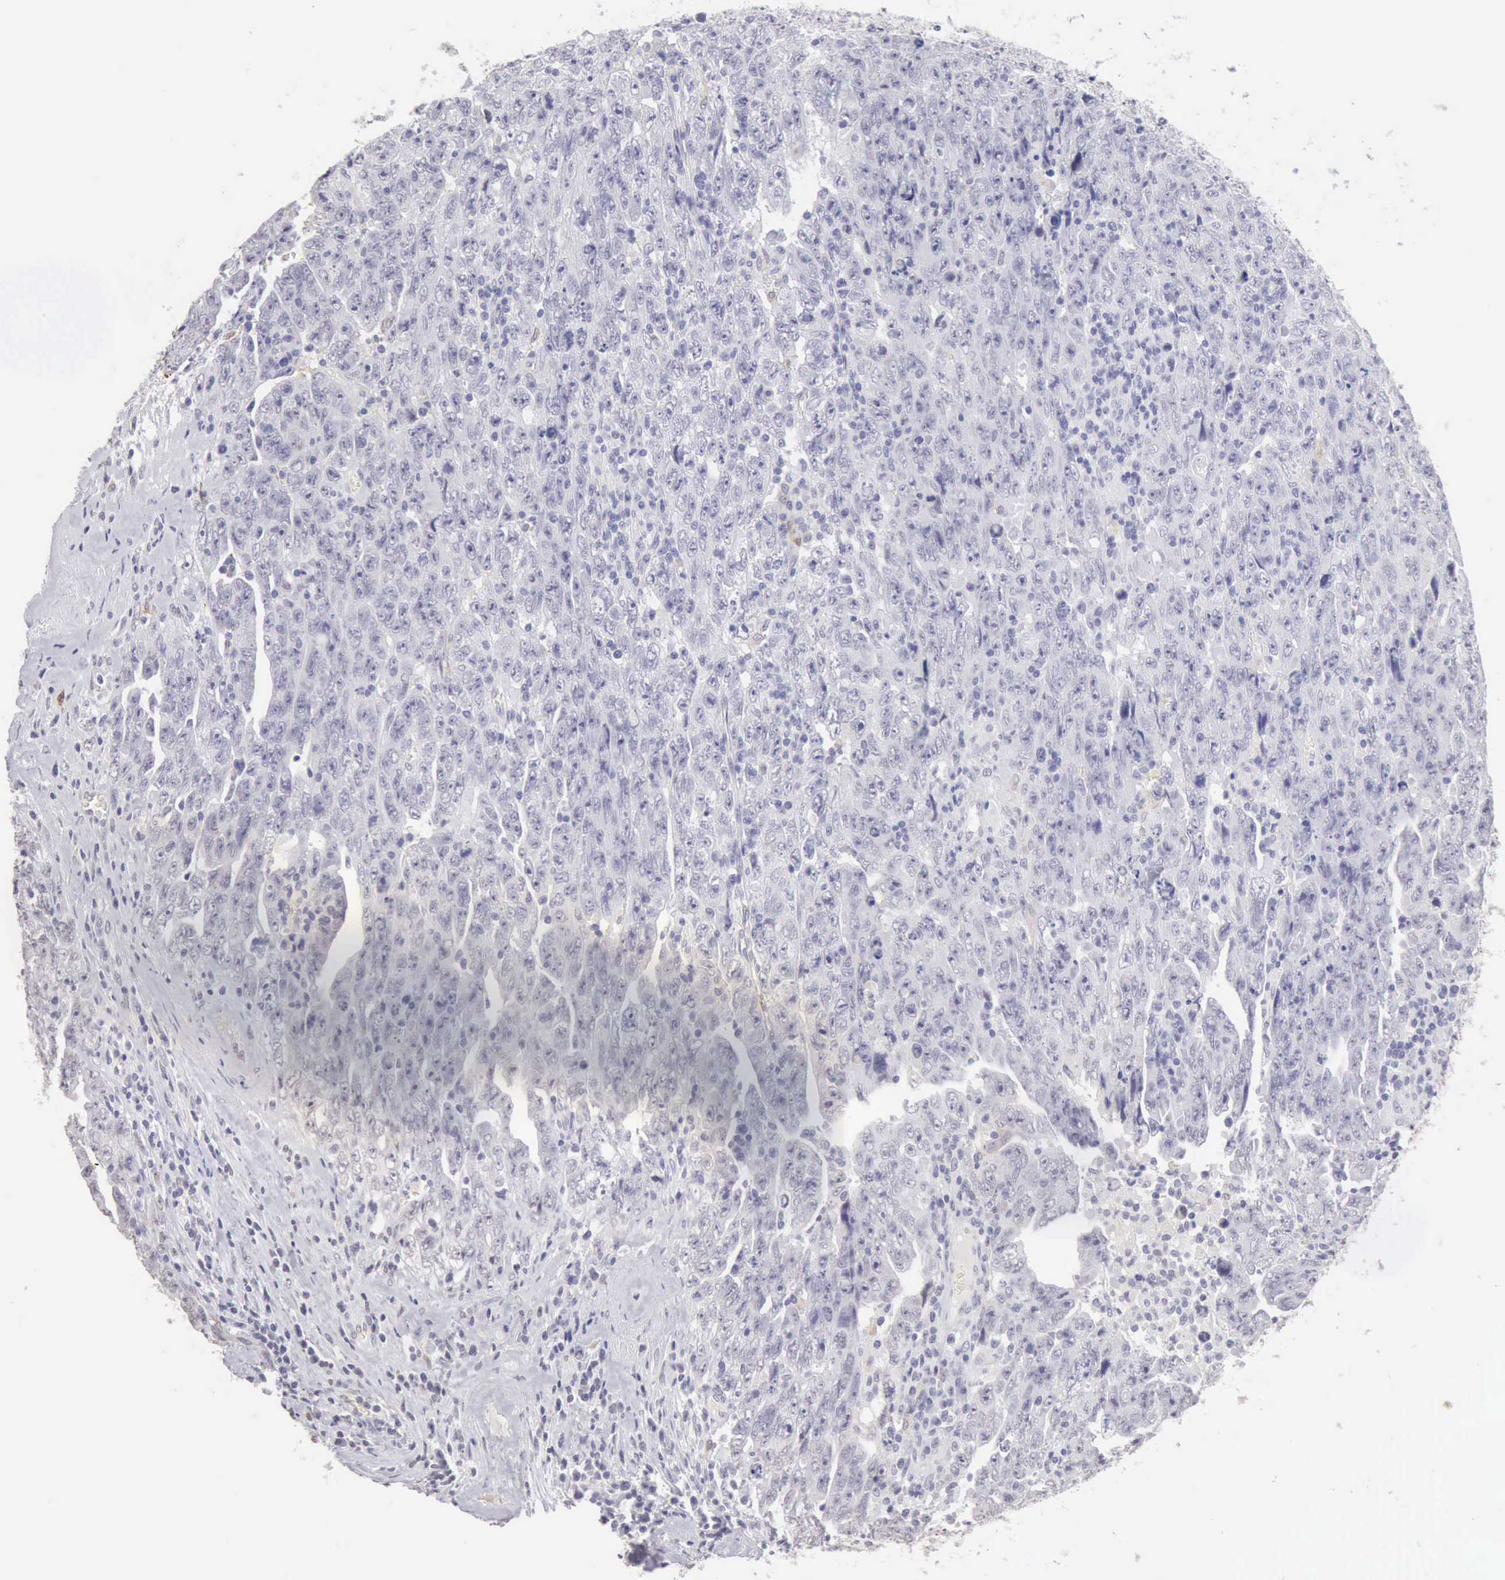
{"staining": {"intensity": "negative", "quantity": "none", "location": "none"}, "tissue": "testis cancer", "cell_type": "Tumor cells", "image_type": "cancer", "snomed": [{"axis": "morphology", "description": "Carcinoma, Embryonal, NOS"}, {"axis": "topography", "description": "Testis"}], "caption": "IHC histopathology image of neoplastic tissue: testis cancer stained with DAB (3,3'-diaminobenzidine) displays no significant protein positivity in tumor cells.", "gene": "RNASE1", "patient": {"sex": "male", "age": 28}}